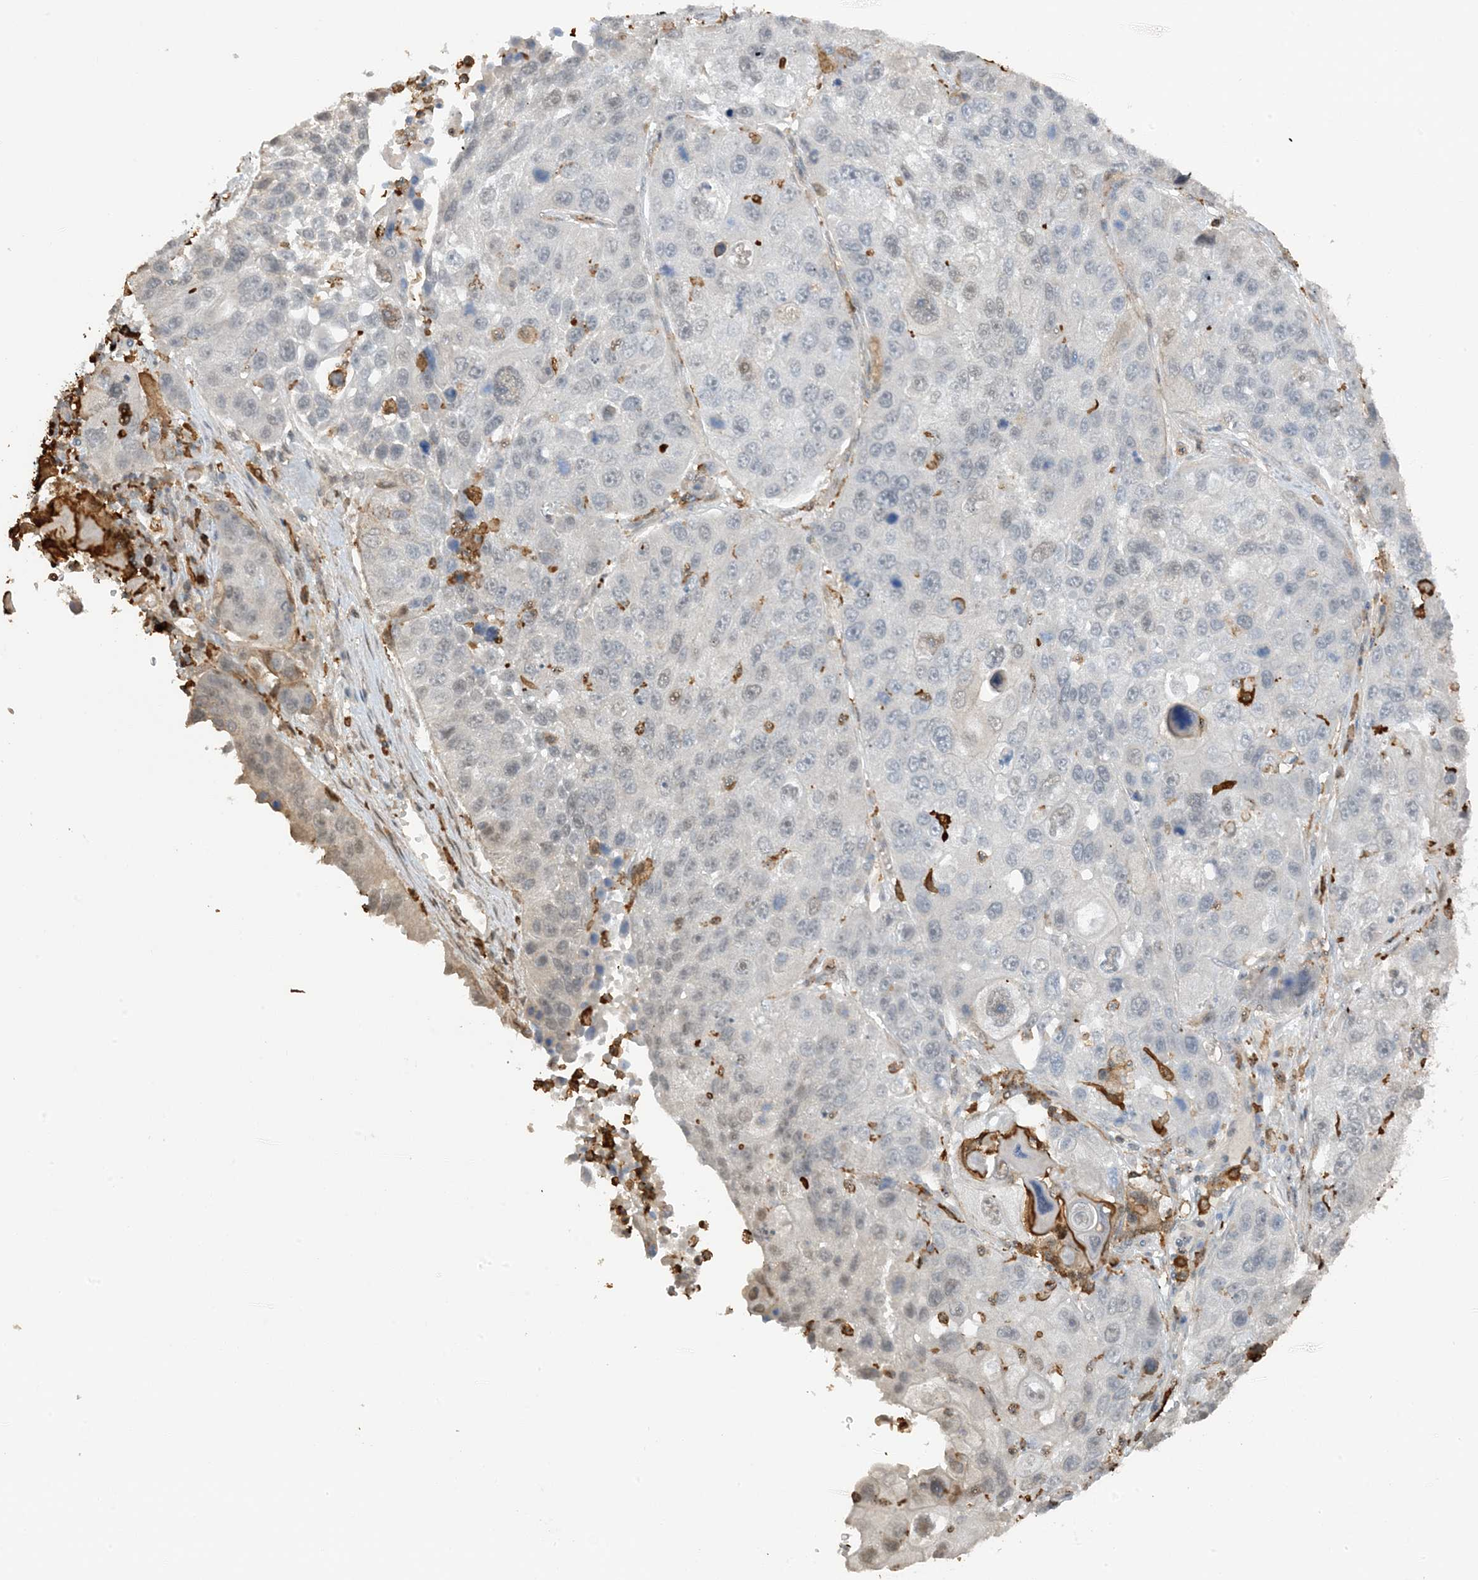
{"staining": {"intensity": "negative", "quantity": "none", "location": "none"}, "tissue": "lung cancer", "cell_type": "Tumor cells", "image_type": "cancer", "snomed": [{"axis": "morphology", "description": "Squamous cell carcinoma, NOS"}, {"axis": "topography", "description": "Lung"}], "caption": "A micrograph of human lung cancer (squamous cell carcinoma) is negative for staining in tumor cells.", "gene": "PHACTR2", "patient": {"sex": "male", "age": 61}}